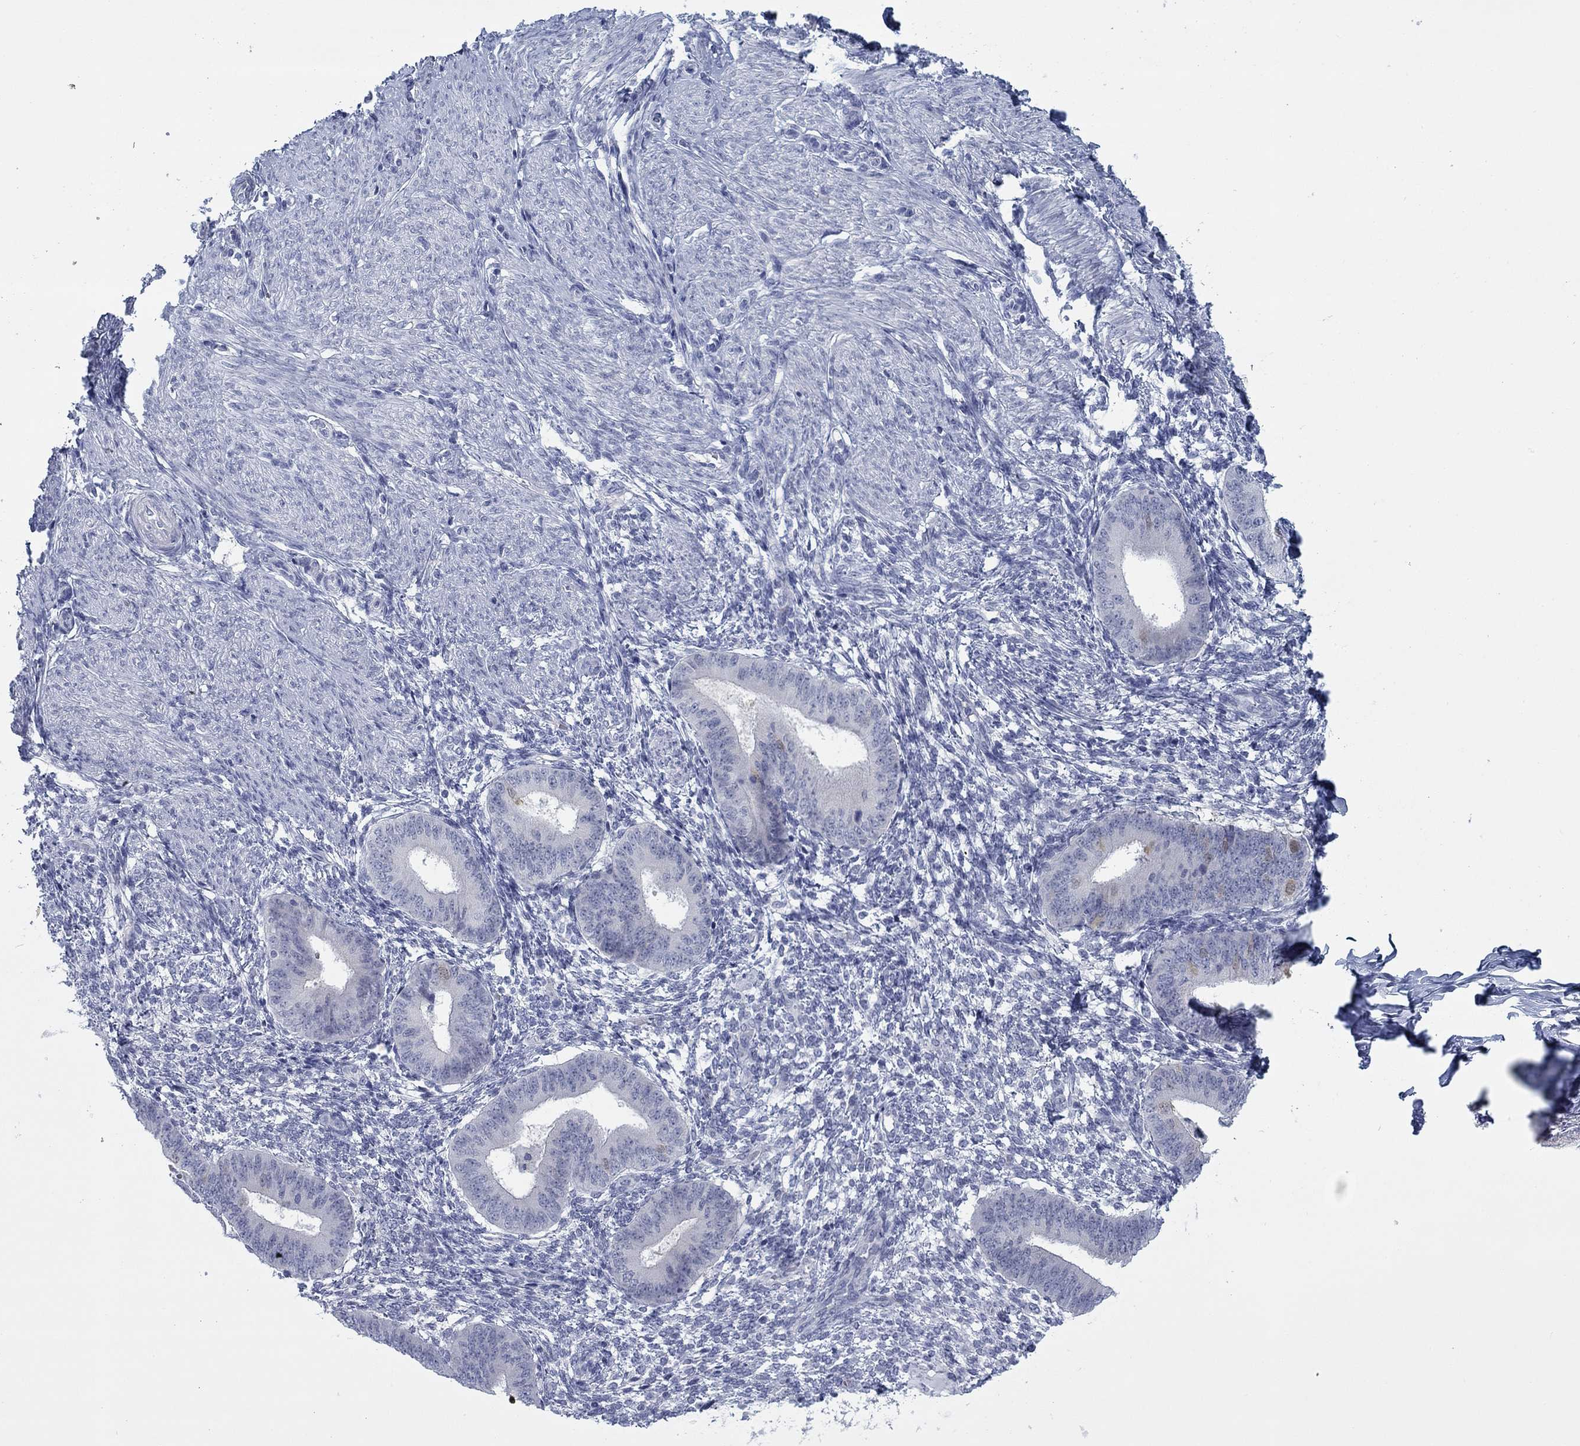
{"staining": {"intensity": "negative", "quantity": "none", "location": "none"}, "tissue": "endometrium", "cell_type": "Cells in endometrial stroma", "image_type": "normal", "snomed": [{"axis": "morphology", "description": "Normal tissue, NOS"}, {"axis": "topography", "description": "Endometrium"}], "caption": "The photomicrograph demonstrates no significant staining in cells in endometrial stroma of endometrium. (Immunohistochemistry (ihc), brightfield microscopy, high magnification).", "gene": "DNAL1", "patient": {"sex": "female", "age": 47}}